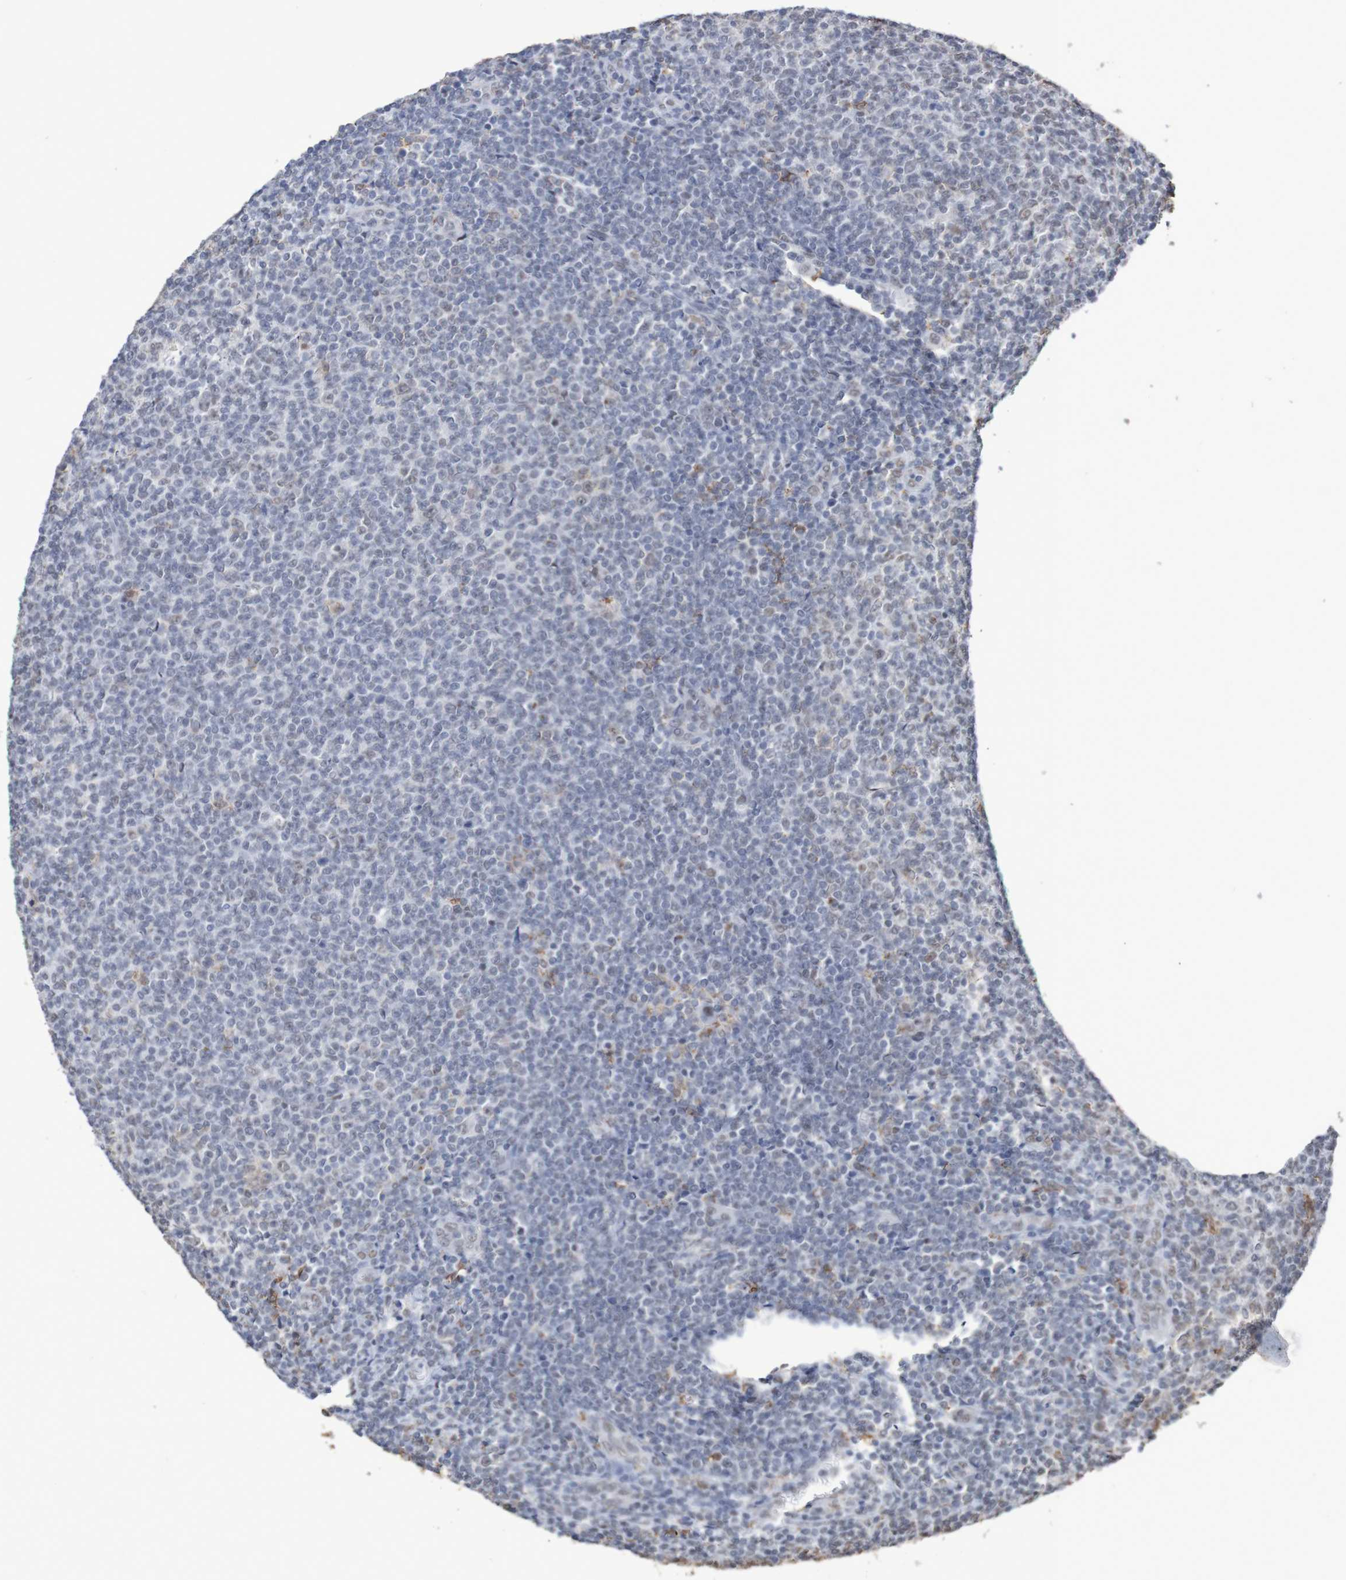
{"staining": {"intensity": "negative", "quantity": "none", "location": "none"}, "tissue": "lymphoma", "cell_type": "Tumor cells", "image_type": "cancer", "snomed": [{"axis": "morphology", "description": "Malignant lymphoma, non-Hodgkin's type, Low grade"}, {"axis": "topography", "description": "Lymph node"}], "caption": "Immunohistochemistry (IHC) micrograph of human lymphoma stained for a protein (brown), which reveals no expression in tumor cells. (Stains: DAB immunohistochemistry with hematoxylin counter stain, Microscopy: brightfield microscopy at high magnification).", "gene": "MRTFB", "patient": {"sex": "male", "age": 66}}